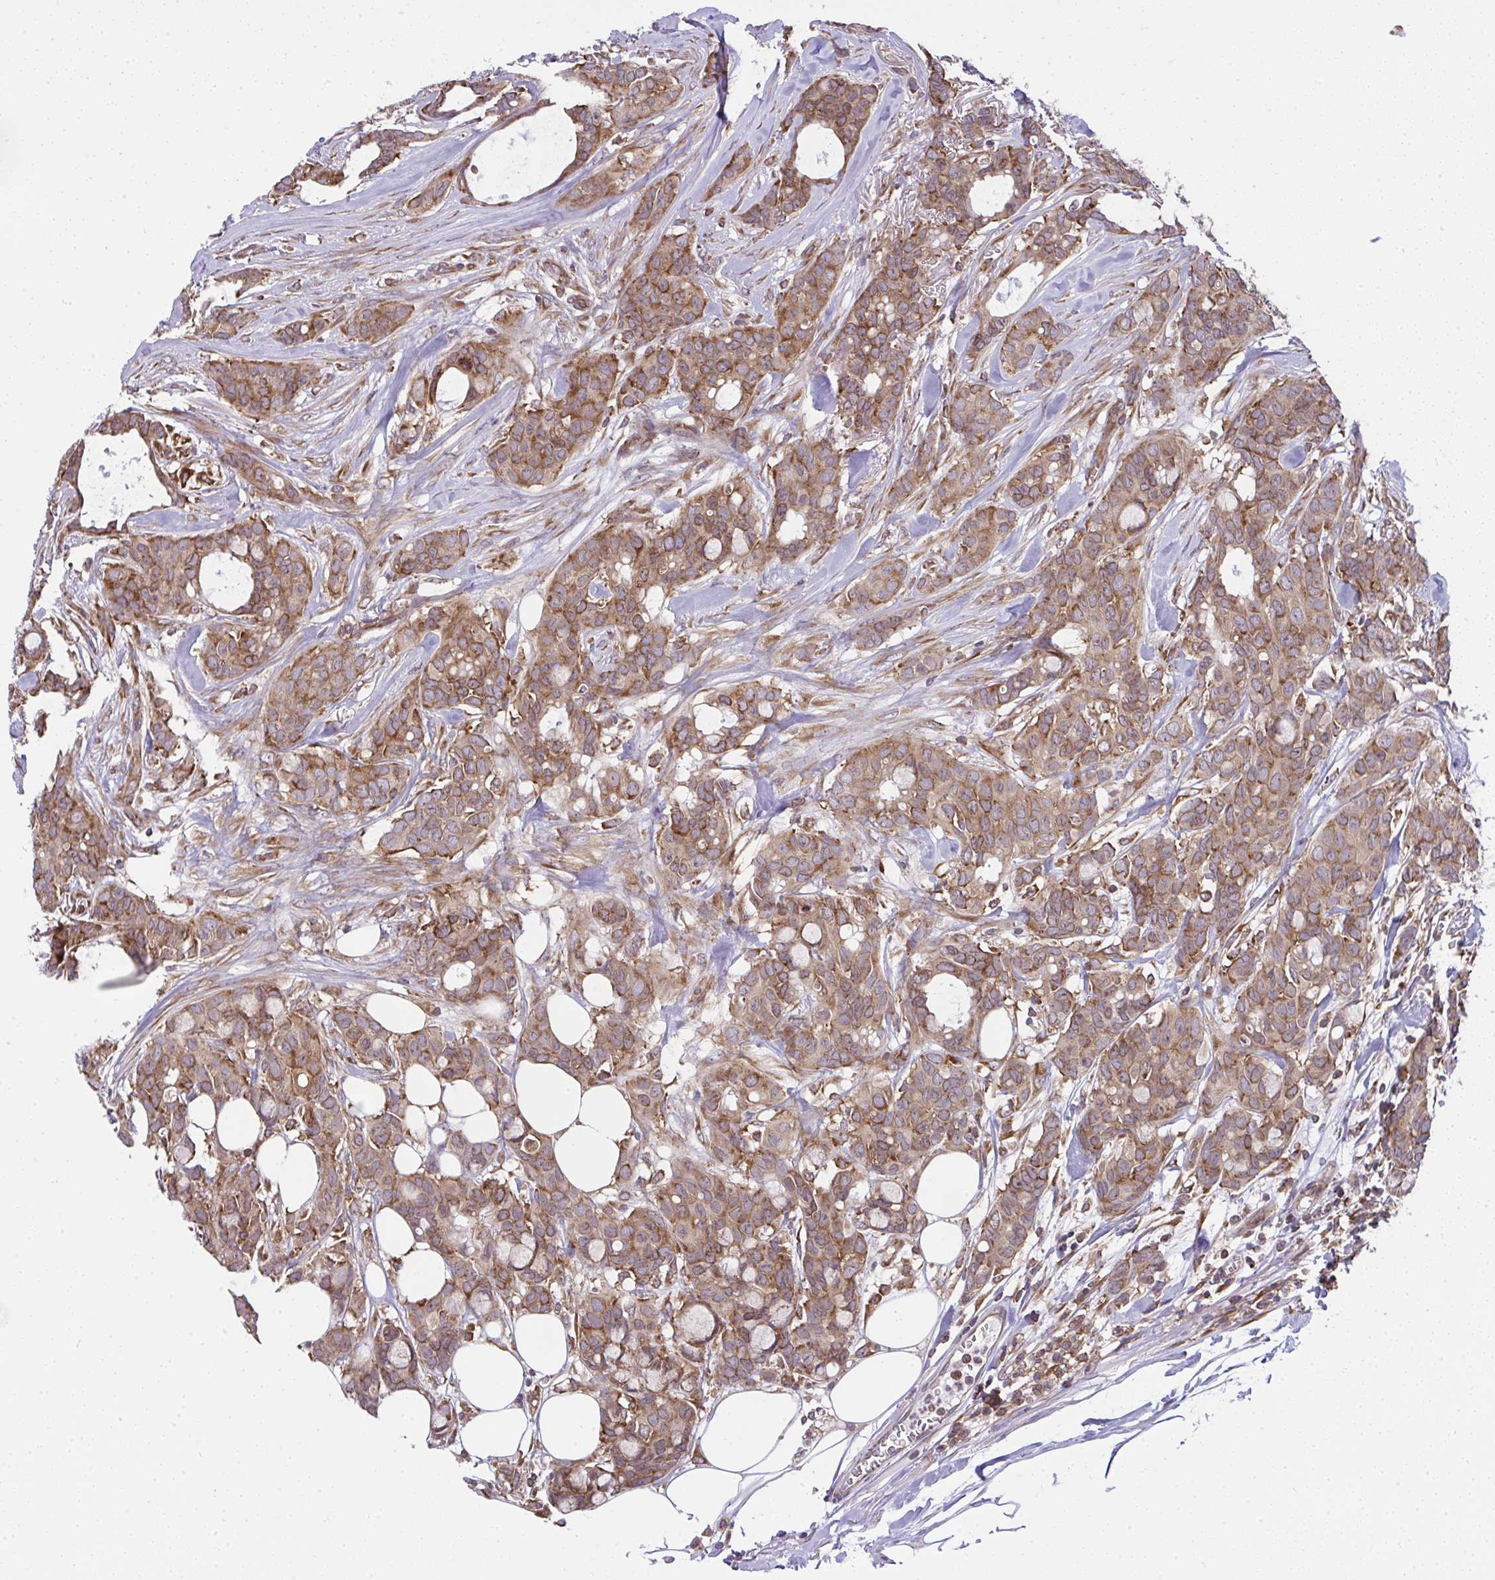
{"staining": {"intensity": "moderate", "quantity": ">75%", "location": "cytoplasmic/membranous"}, "tissue": "breast cancer", "cell_type": "Tumor cells", "image_type": "cancer", "snomed": [{"axis": "morphology", "description": "Duct carcinoma"}, {"axis": "topography", "description": "Breast"}], "caption": "Breast cancer (intraductal carcinoma) stained with immunohistochemistry (IHC) displays moderate cytoplasmic/membranous staining in approximately >75% of tumor cells.", "gene": "RPS7", "patient": {"sex": "female", "age": 84}}